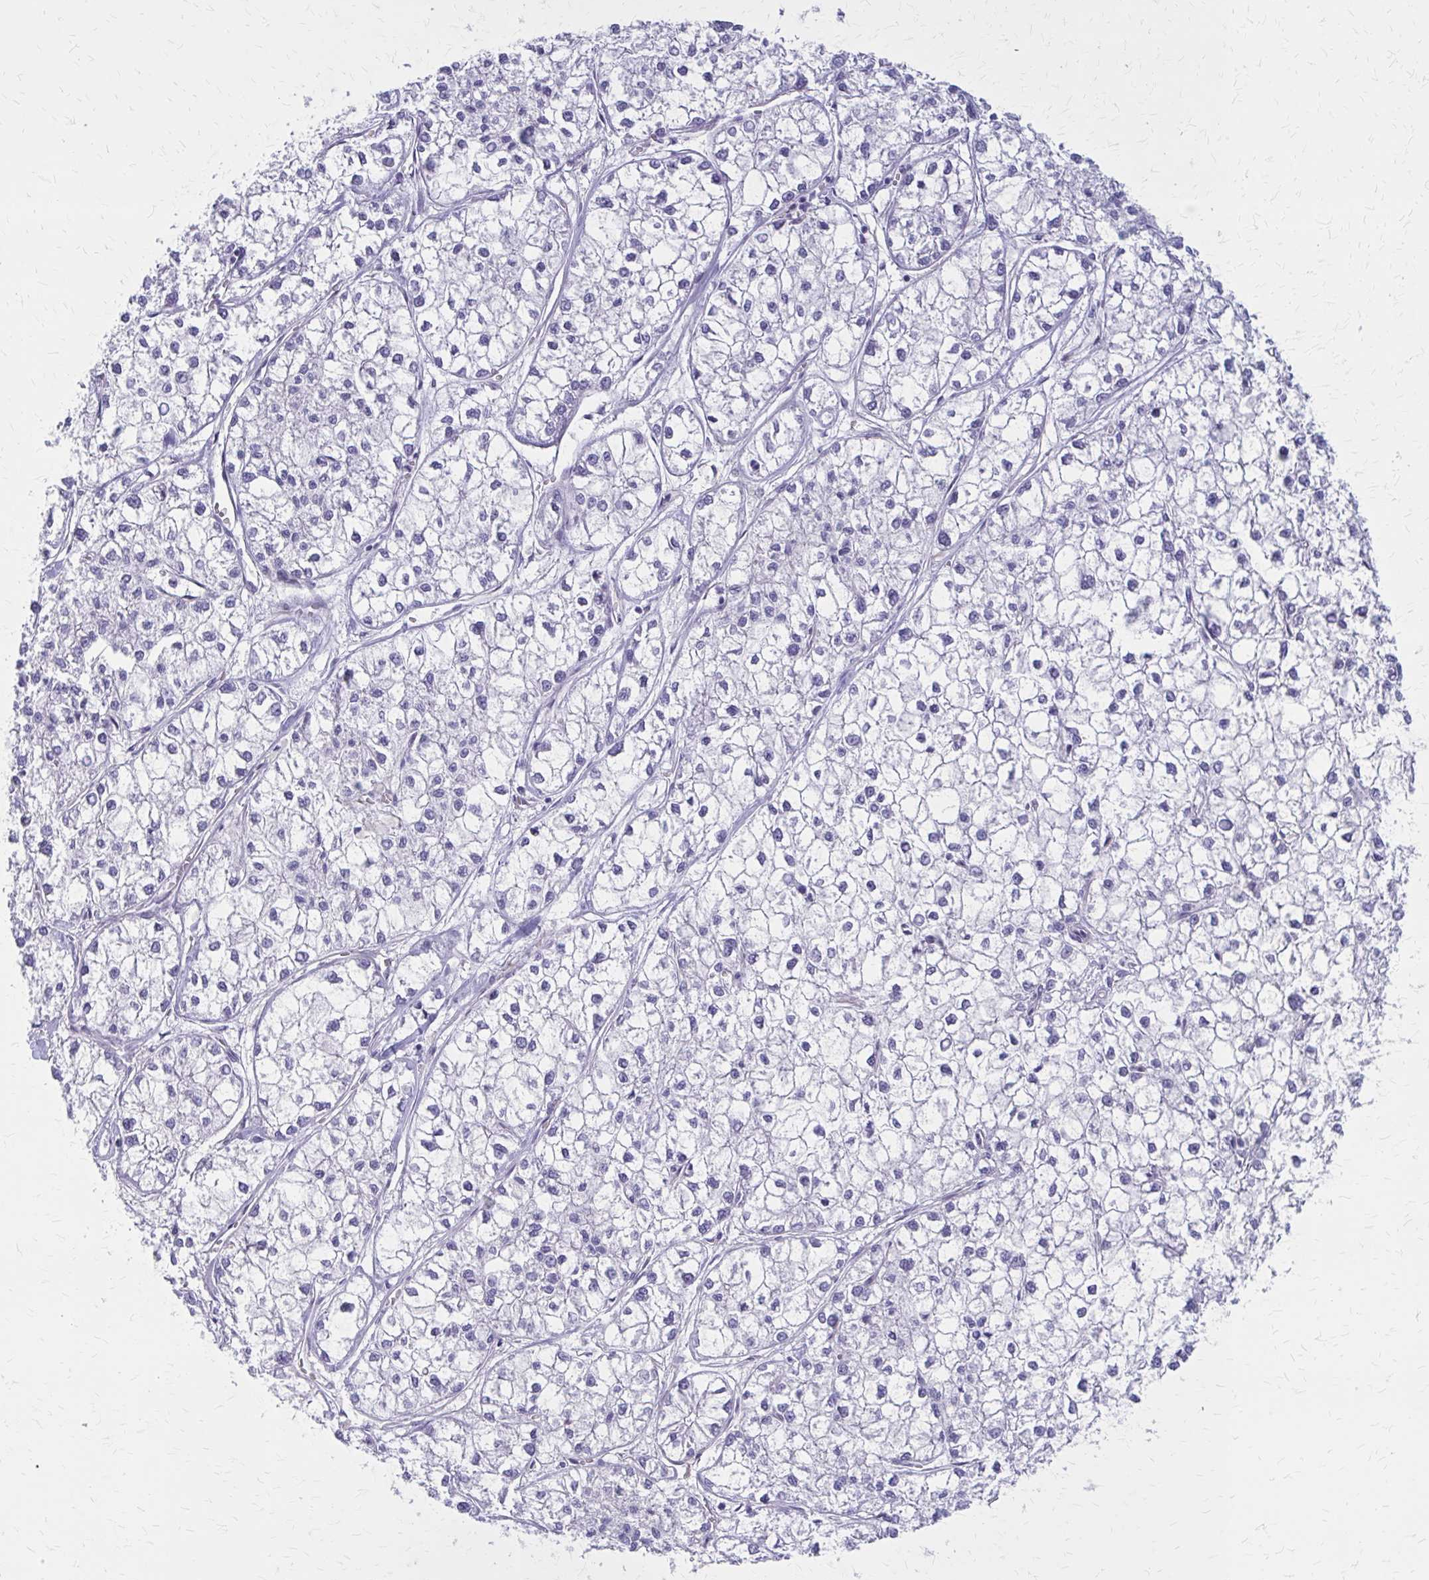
{"staining": {"intensity": "negative", "quantity": "none", "location": "none"}, "tissue": "liver cancer", "cell_type": "Tumor cells", "image_type": "cancer", "snomed": [{"axis": "morphology", "description": "Carcinoma, Hepatocellular, NOS"}, {"axis": "topography", "description": "Liver"}], "caption": "IHC histopathology image of liver cancer stained for a protein (brown), which exhibits no positivity in tumor cells.", "gene": "CLIC2", "patient": {"sex": "female", "age": 43}}